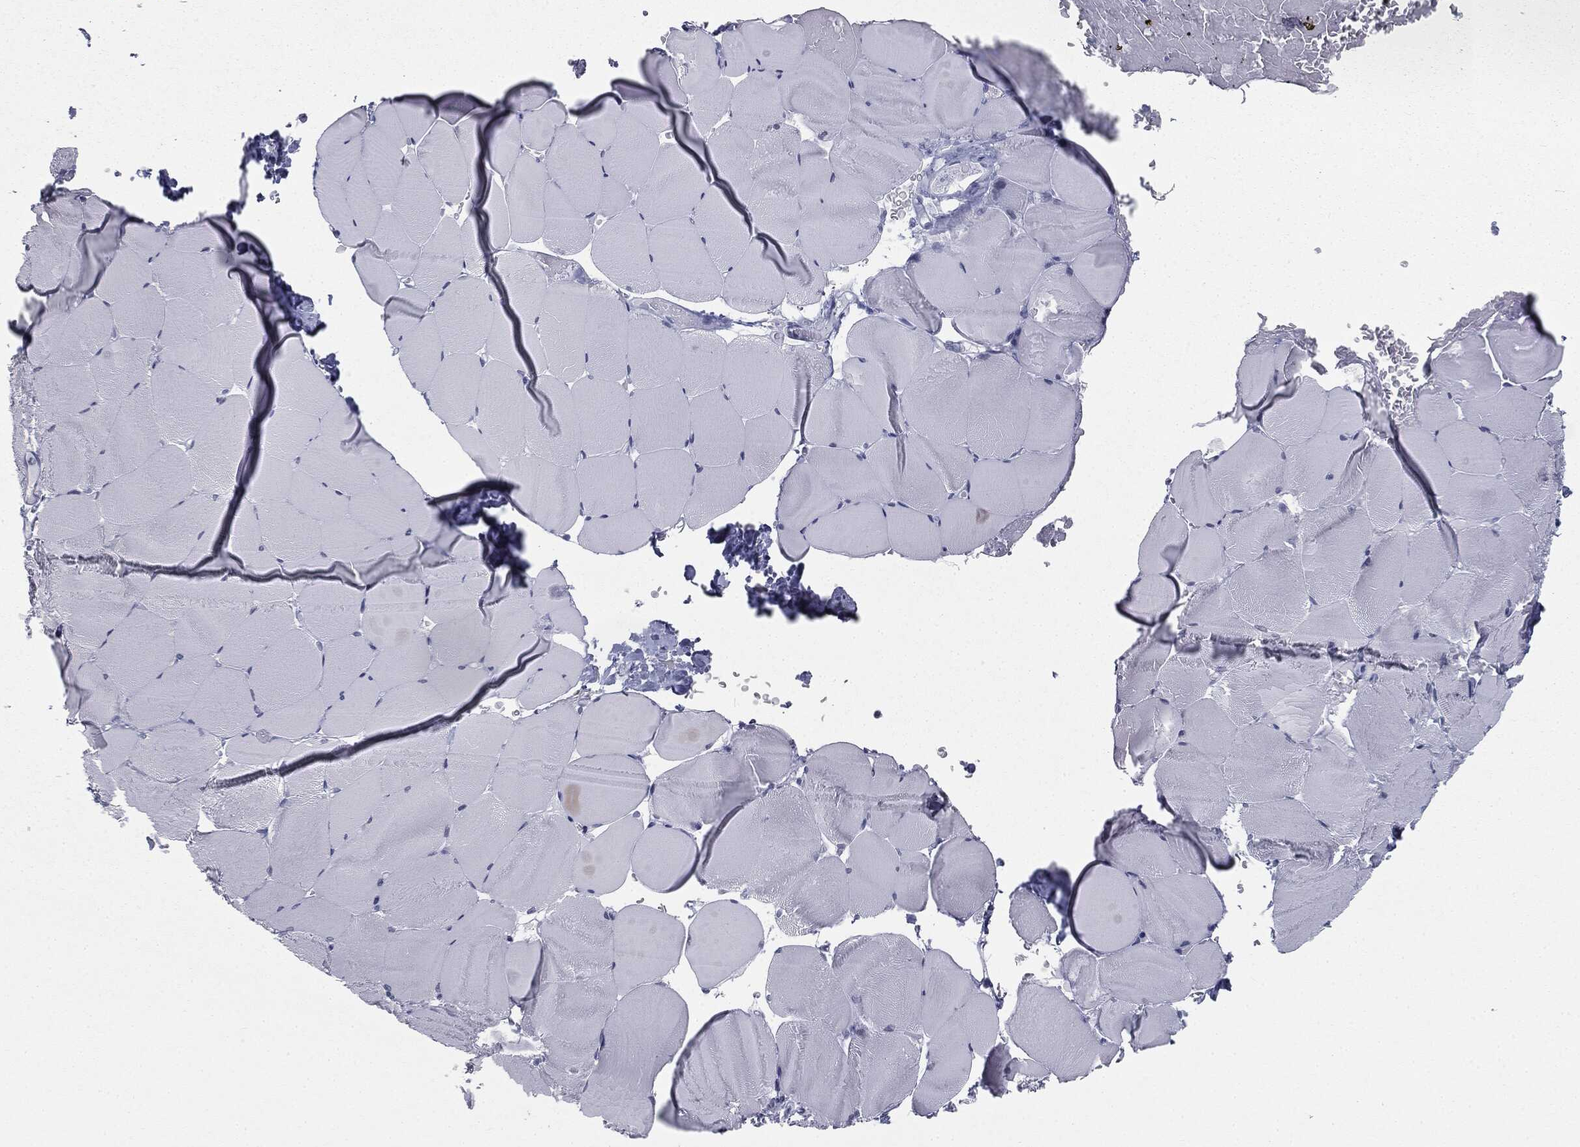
{"staining": {"intensity": "negative", "quantity": "none", "location": "none"}, "tissue": "skeletal muscle", "cell_type": "Myocytes", "image_type": "normal", "snomed": [{"axis": "morphology", "description": "Normal tissue, NOS"}, {"axis": "topography", "description": "Skeletal muscle"}], "caption": "Photomicrograph shows no significant protein positivity in myocytes of normal skeletal muscle.", "gene": "TPO", "patient": {"sex": "female", "age": 37}}